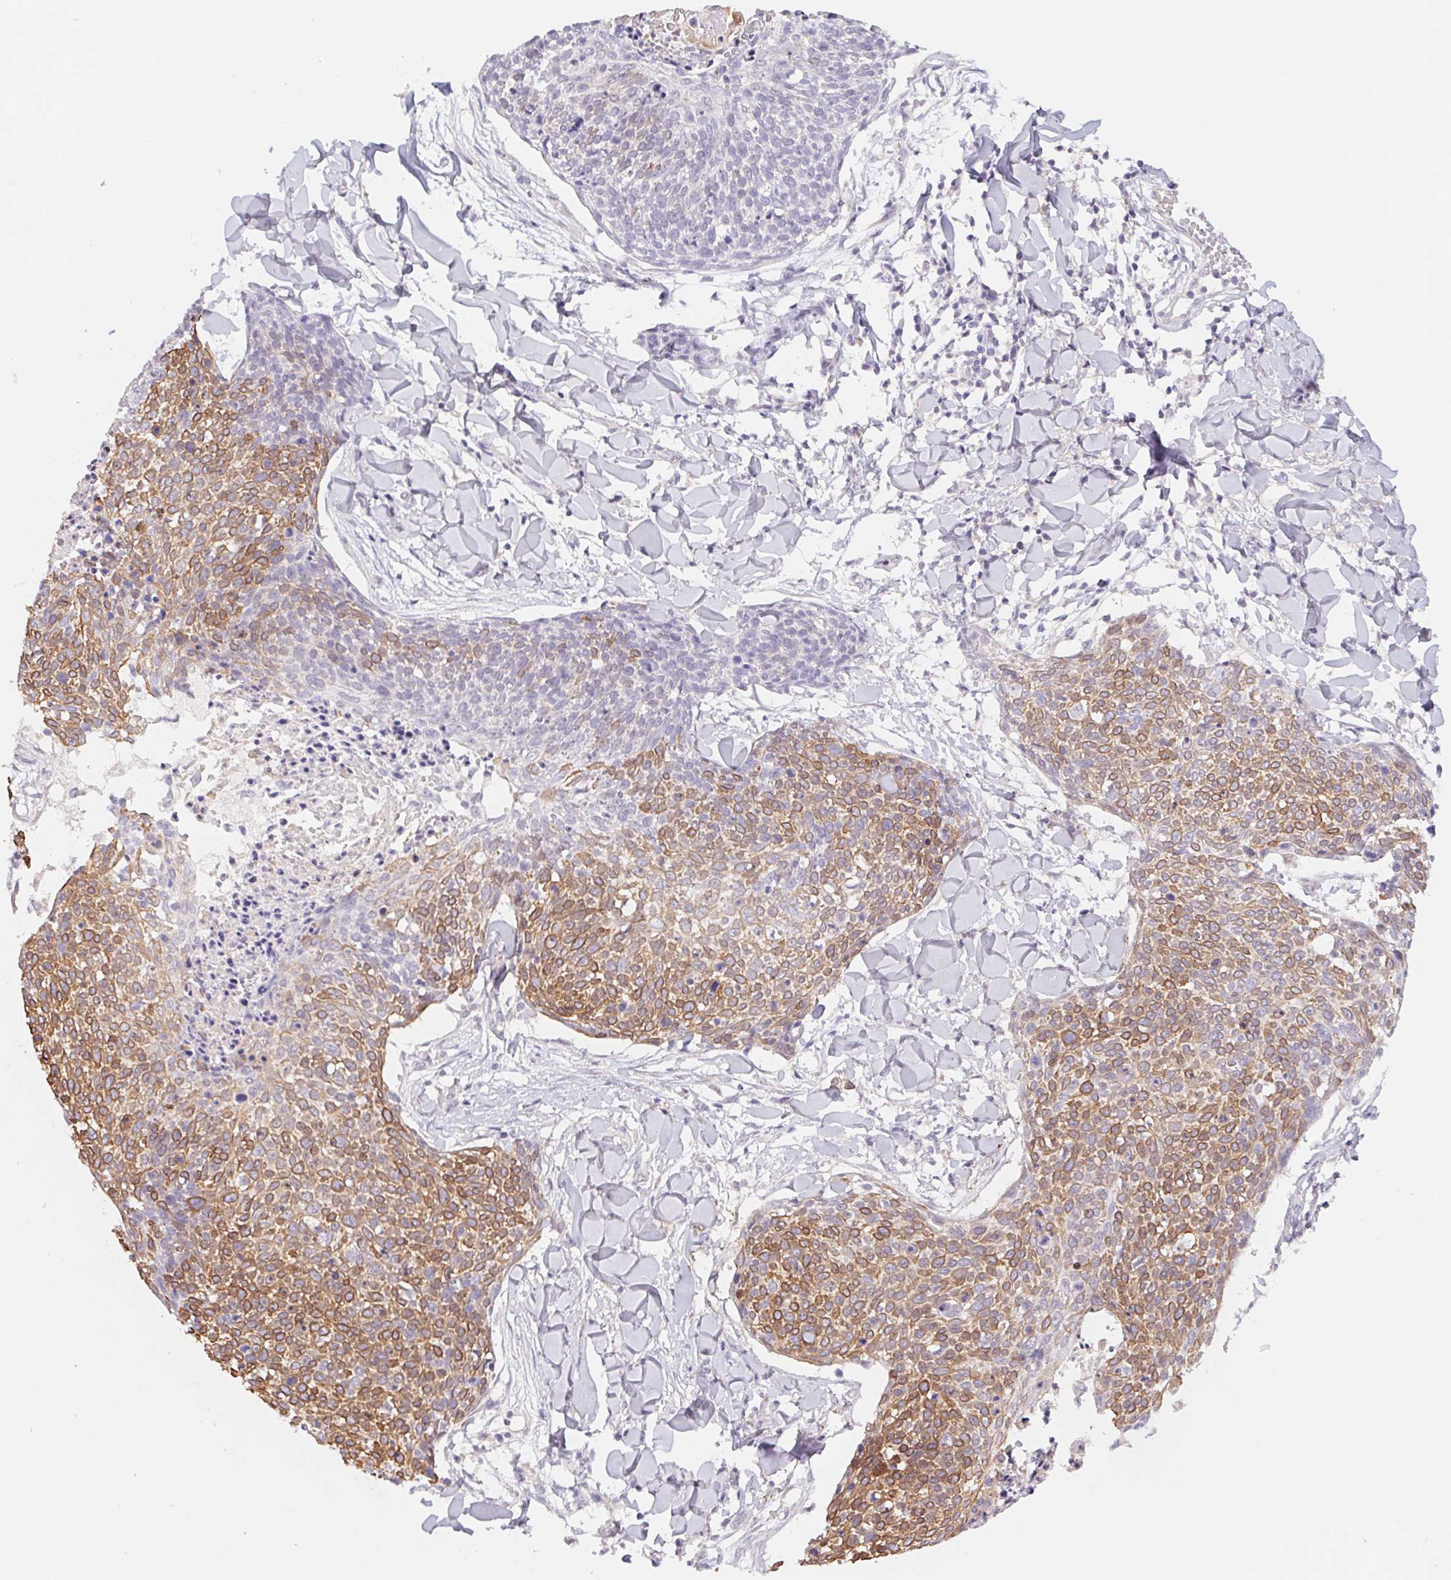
{"staining": {"intensity": "moderate", "quantity": "25%-75%", "location": "cytoplasmic/membranous"}, "tissue": "skin cancer", "cell_type": "Tumor cells", "image_type": "cancer", "snomed": [{"axis": "morphology", "description": "Squamous cell carcinoma, NOS"}, {"axis": "topography", "description": "Skin"}, {"axis": "topography", "description": "Vulva"}], "caption": "The micrograph displays immunohistochemical staining of skin cancer (squamous cell carcinoma). There is moderate cytoplasmic/membranous expression is appreciated in approximately 25%-75% of tumor cells.", "gene": "PNMA8B", "patient": {"sex": "female", "age": 75}}